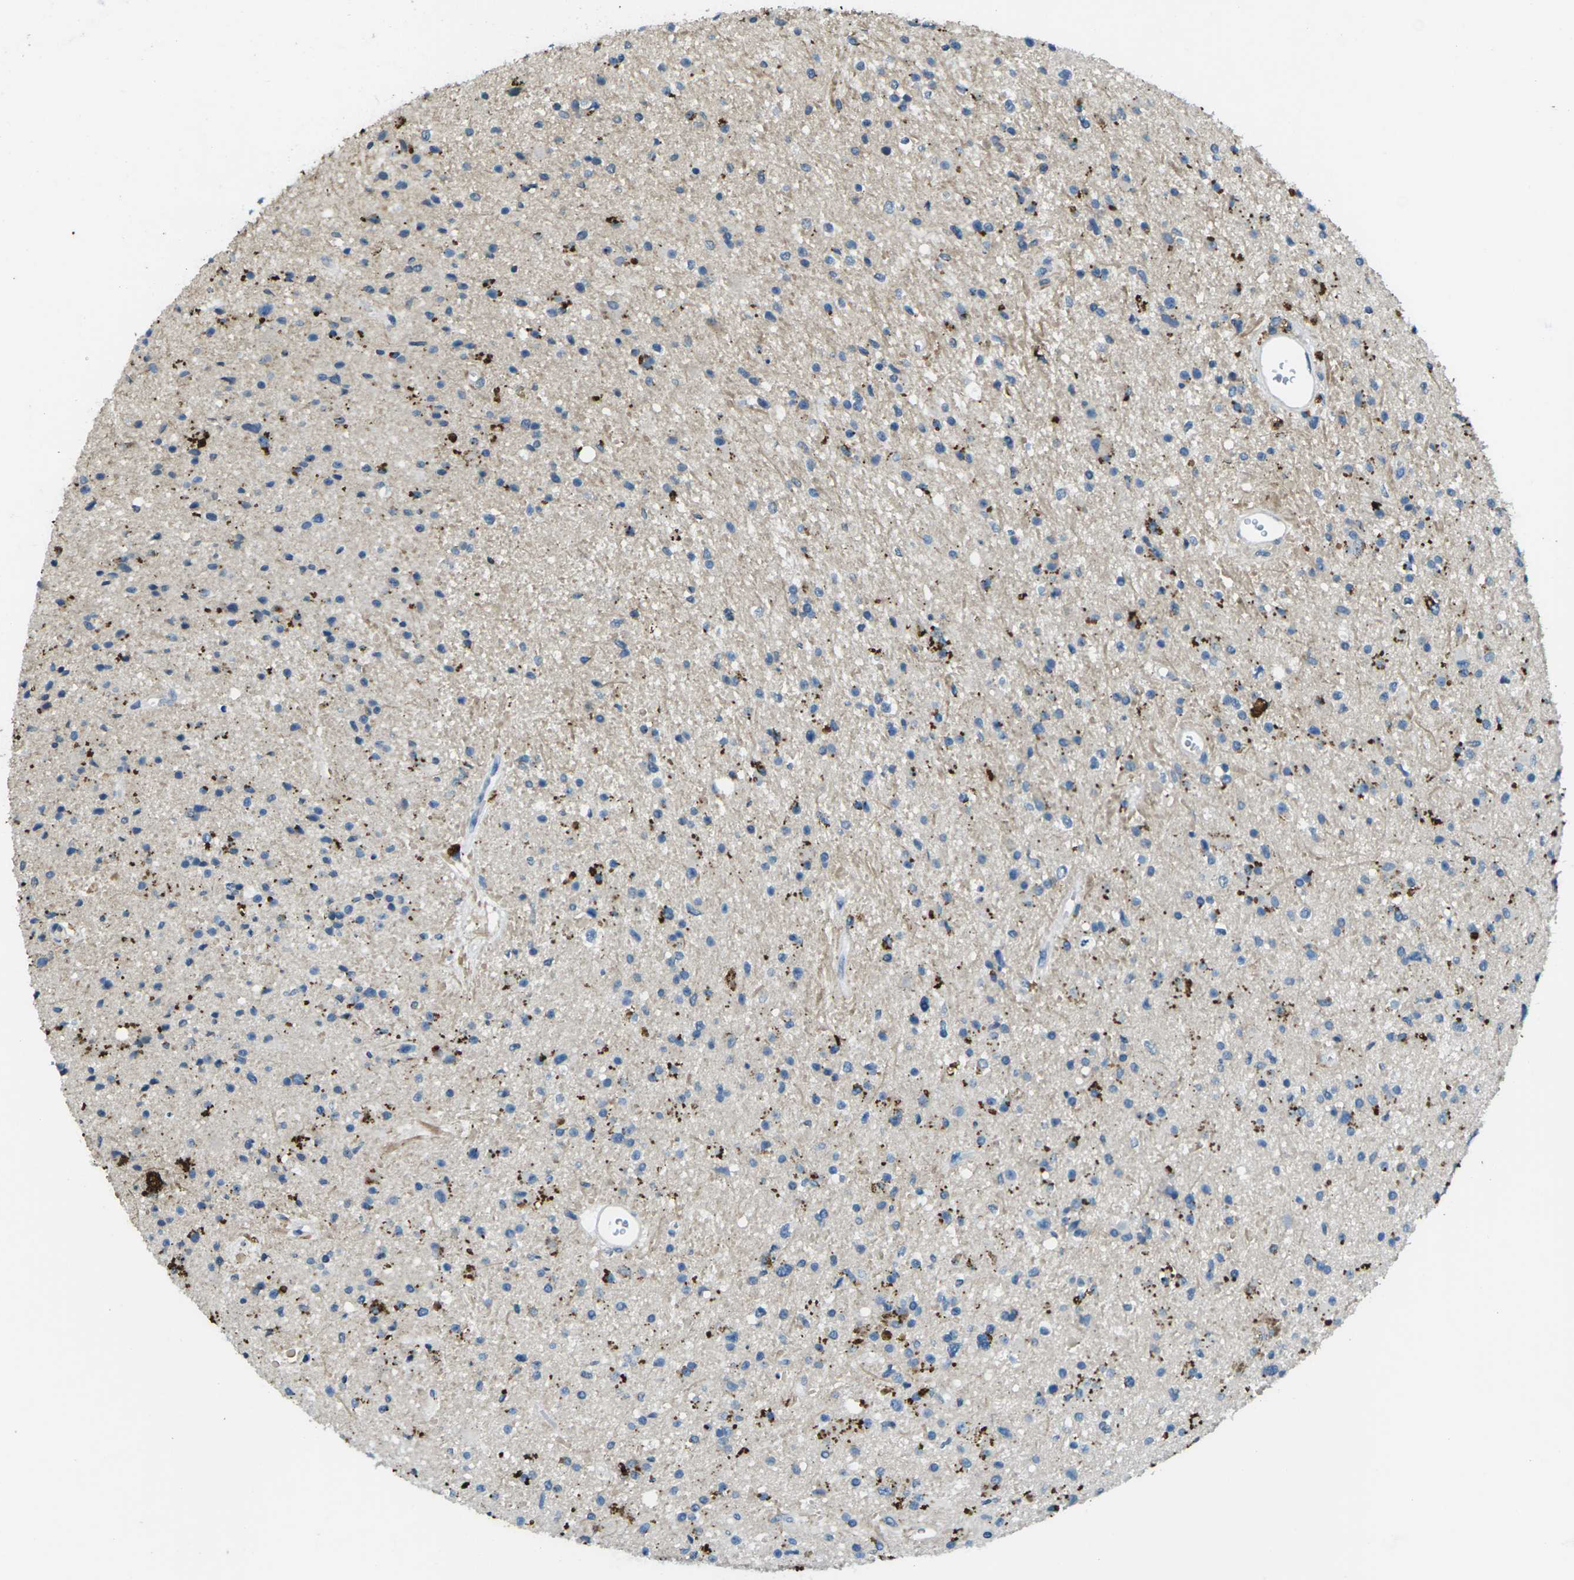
{"staining": {"intensity": "moderate", "quantity": "<25%", "location": "cytoplasmic/membranous"}, "tissue": "glioma", "cell_type": "Tumor cells", "image_type": "cancer", "snomed": [{"axis": "morphology", "description": "Glioma, malignant, High grade"}, {"axis": "topography", "description": "Brain"}], "caption": "Glioma stained with DAB immunohistochemistry demonstrates low levels of moderate cytoplasmic/membranous staining in about <25% of tumor cells.", "gene": "SIGLEC14", "patient": {"sex": "male", "age": 33}}